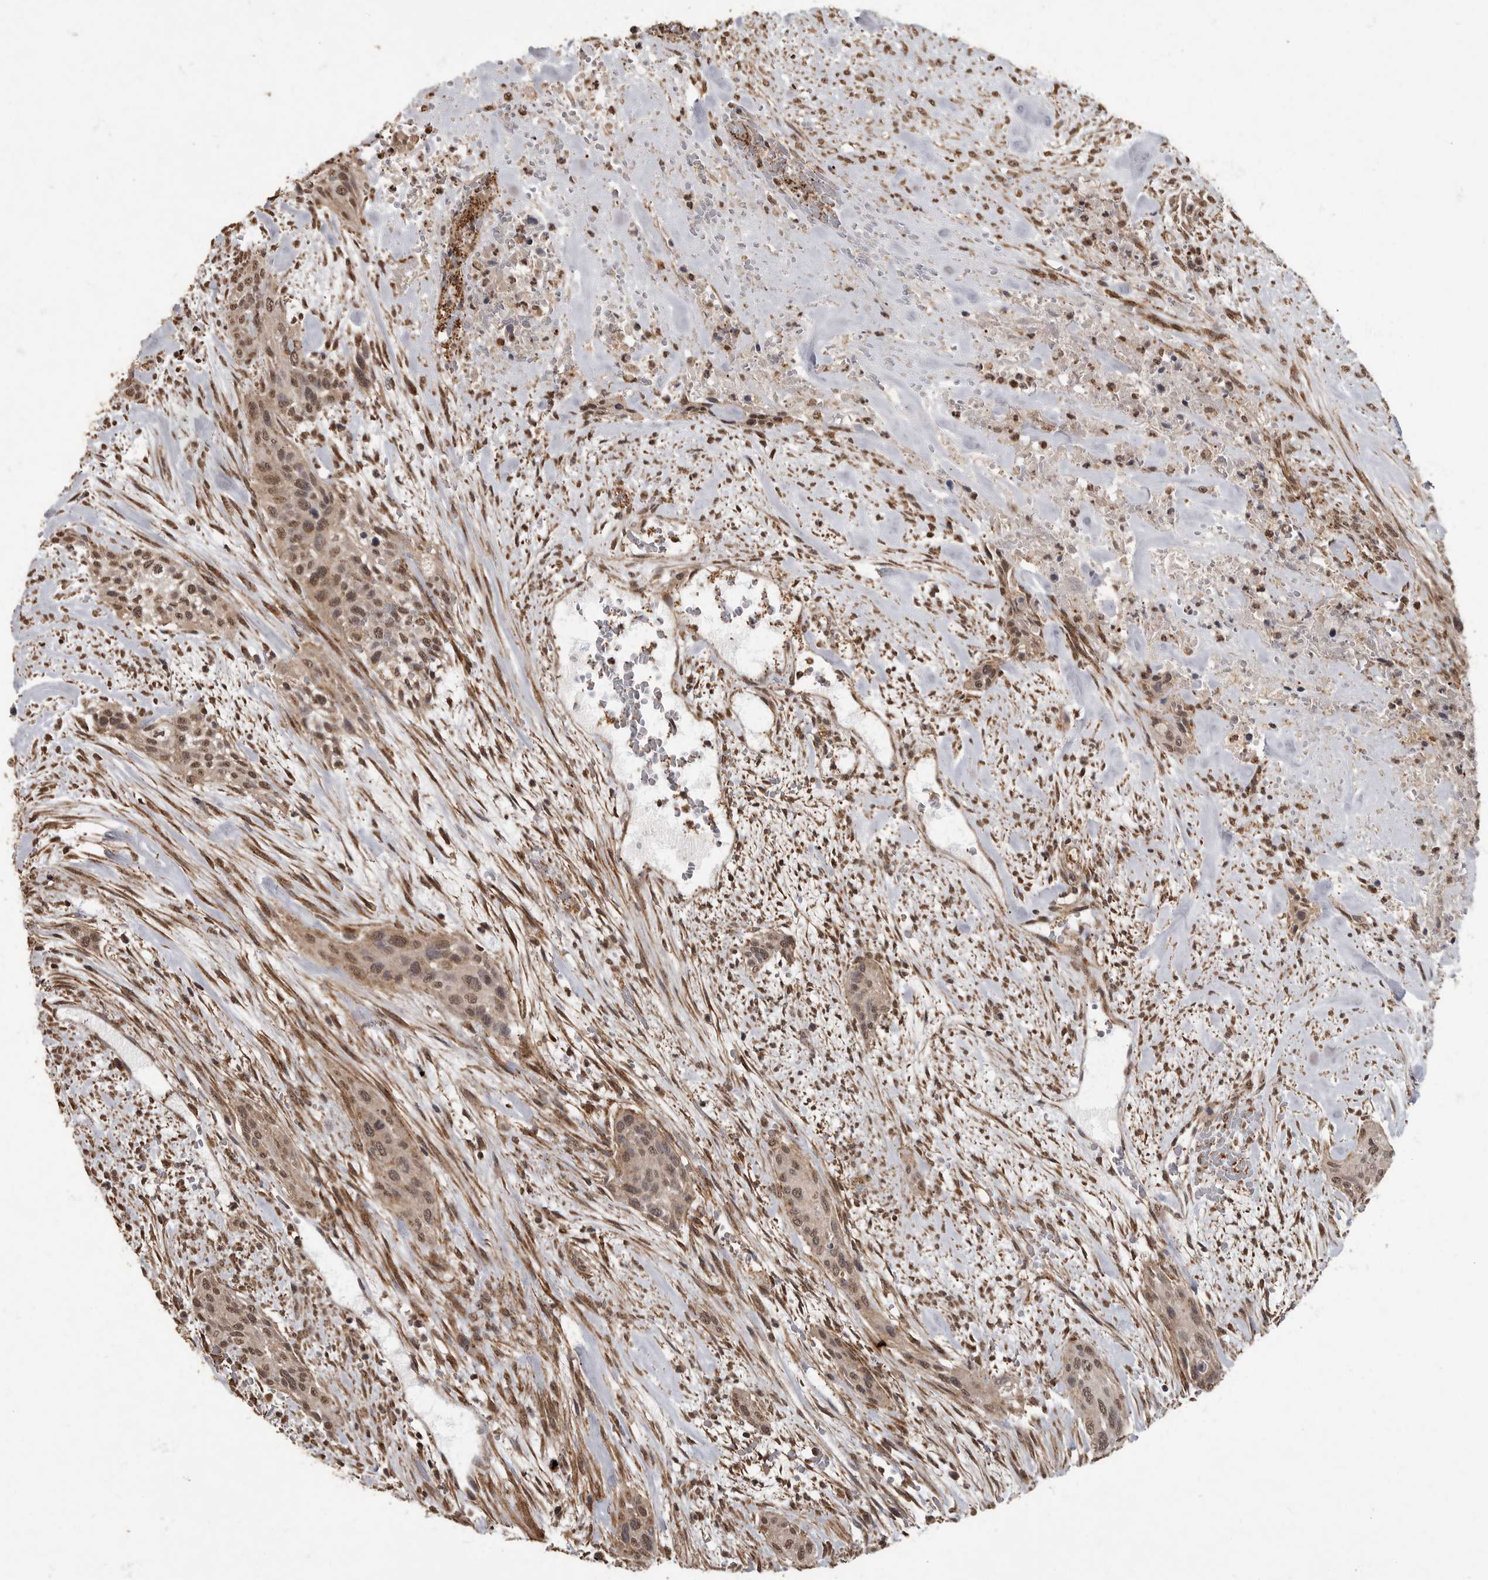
{"staining": {"intensity": "weak", "quantity": ">75%", "location": "cytoplasmic/membranous,nuclear"}, "tissue": "urothelial cancer", "cell_type": "Tumor cells", "image_type": "cancer", "snomed": [{"axis": "morphology", "description": "Urothelial carcinoma, High grade"}, {"axis": "topography", "description": "Urinary bladder"}], "caption": "A high-resolution micrograph shows immunohistochemistry staining of urothelial carcinoma (high-grade), which demonstrates weak cytoplasmic/membranous and nuclear expression in approximately >75% of tumor cells.", "gene": "MAFG", "patient": {"sex": "male", "age": 35}}